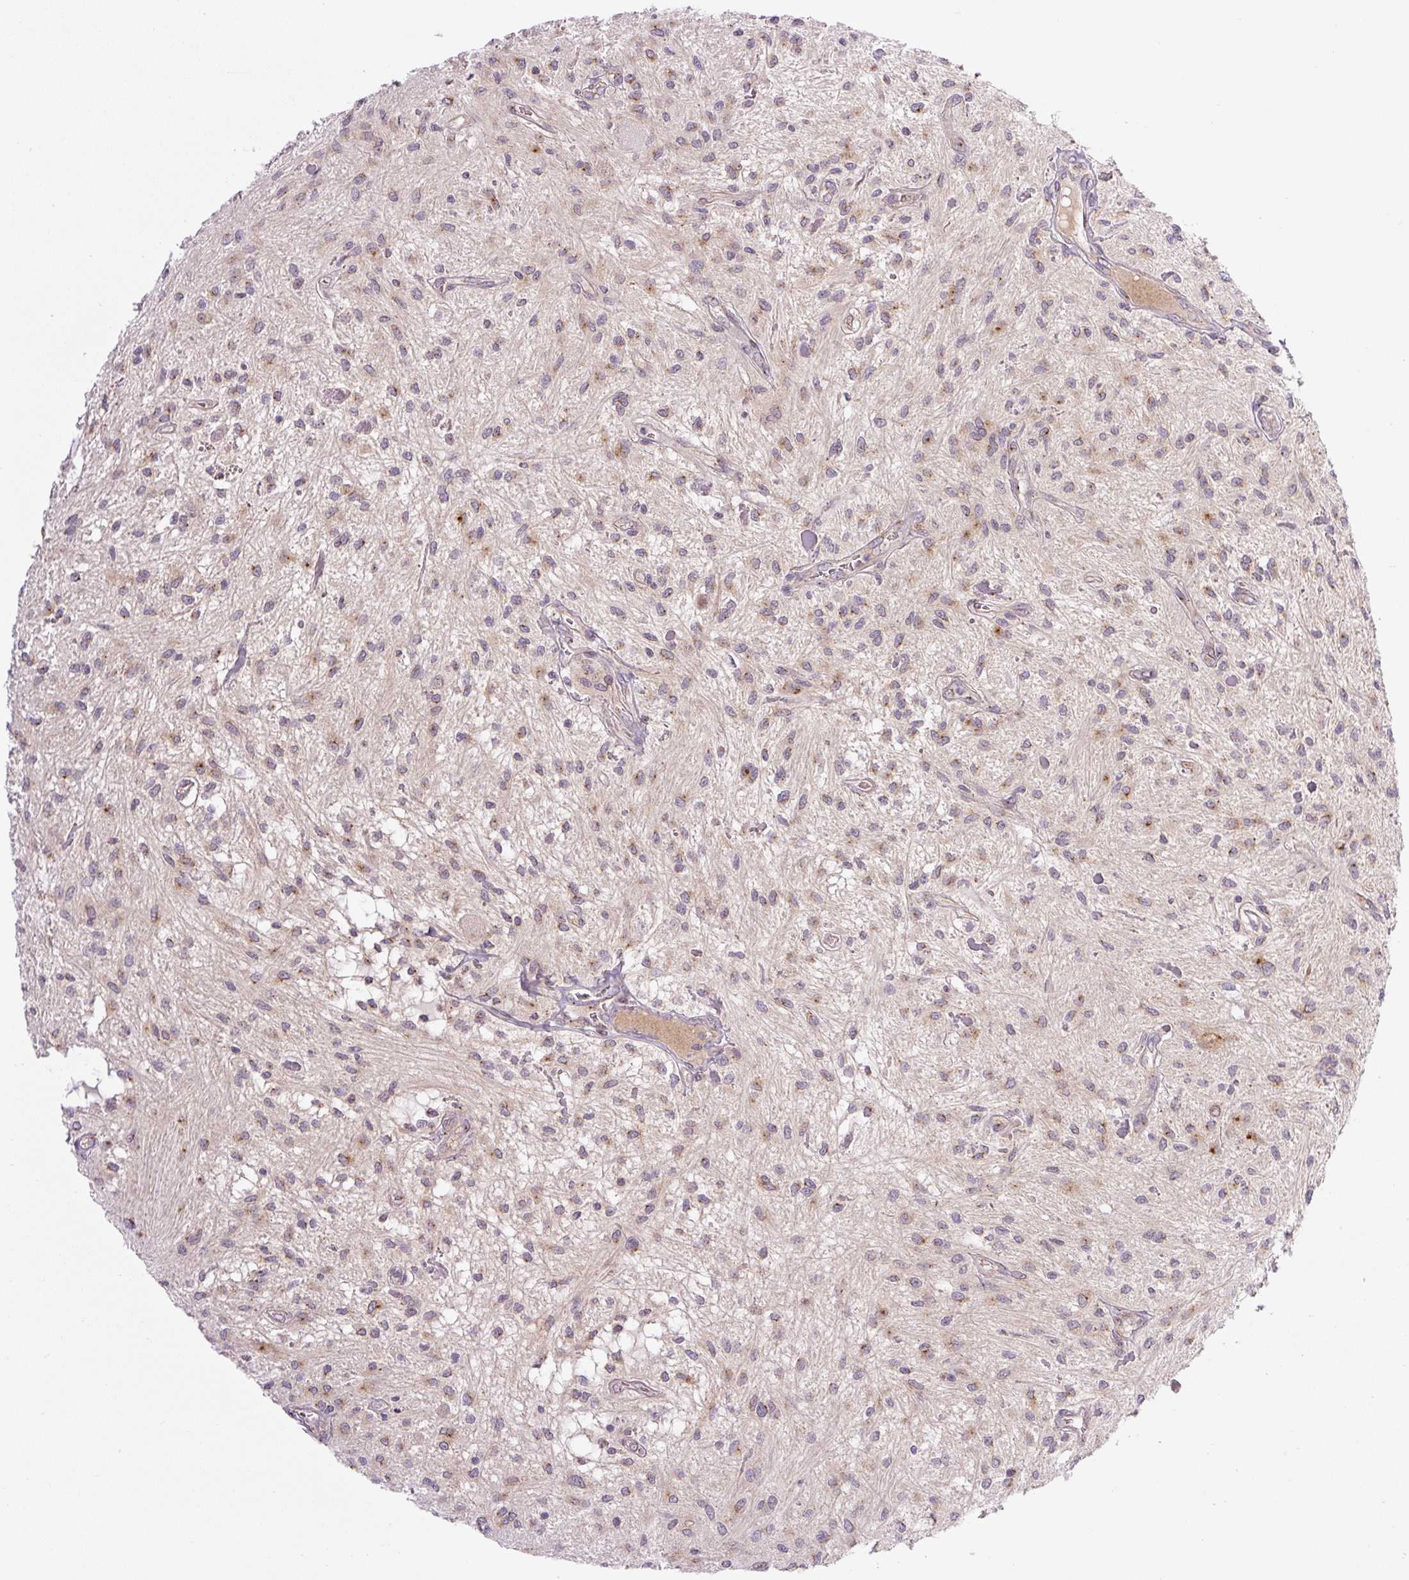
{"staining": {"intensity": "weak", "quantity": ">75%", "location": "cytoplasmic/membranous"}, "tissue": "glioma", "cell_type": "Tumor cells", "image_type": "cancer", "snomed": [{"axis": "morphology", "description": "Glioma, malignant, Low grade"}, {"axis": "topography", "description": "Cerebellum"}], "caption": "Immunohistochemical staining of malignant low-grade glioma shows weak cytoplasmic/membranous protein expression in about >75% of tumor cells. The staining was performed using DAB (3,3'-diaminobenzidine) to visualize the protein expression in brown, while the nuclei were stained in blue with hematoxylin (Magnification: 20x).", "gene": "PCM1", "patient": {"sex": "female", "age": 14}}